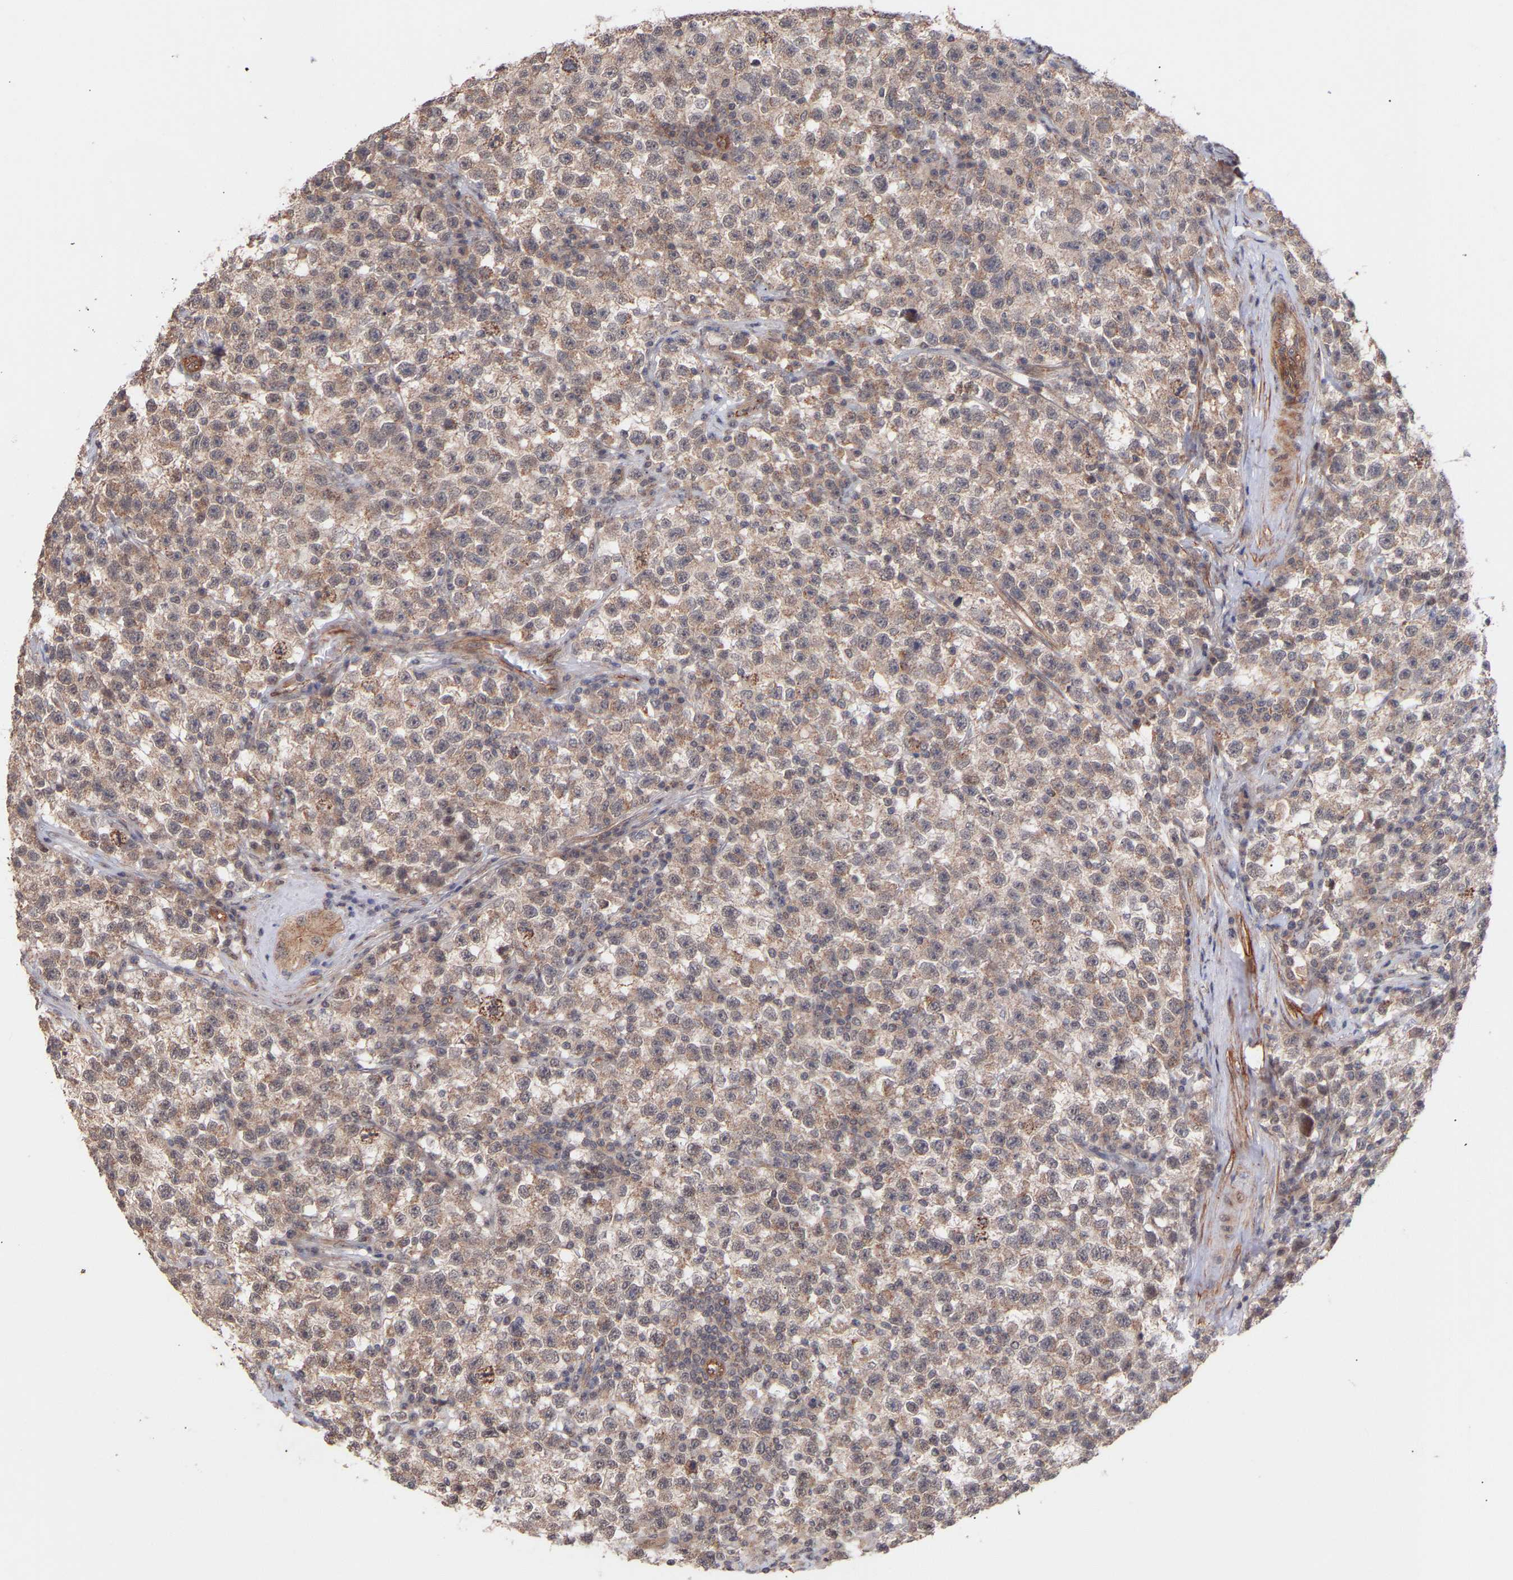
{"staining": {"intensity": "weak", "quantity": ">75%", "location": "cytoplasmic/membranous"}, "tissue": "testis cancer", "cell_type": "Tumor cells", "image_type": "cancer", "snomed": [{"axis": "morphology", "description": "Seminoma, NOS"}, {"axis": "topography", "description": "Testis"}], "caption": "The image demonstrates a brown stain indicating the presence of a protein in the cytoplasmic/membranous of tumor cells in testis seminoma. (brown staining indicates protein expression, while blue staining denotes nuclei).", "gene": "PDLIM5", "patient": {"sex": "male", "age": 22}}